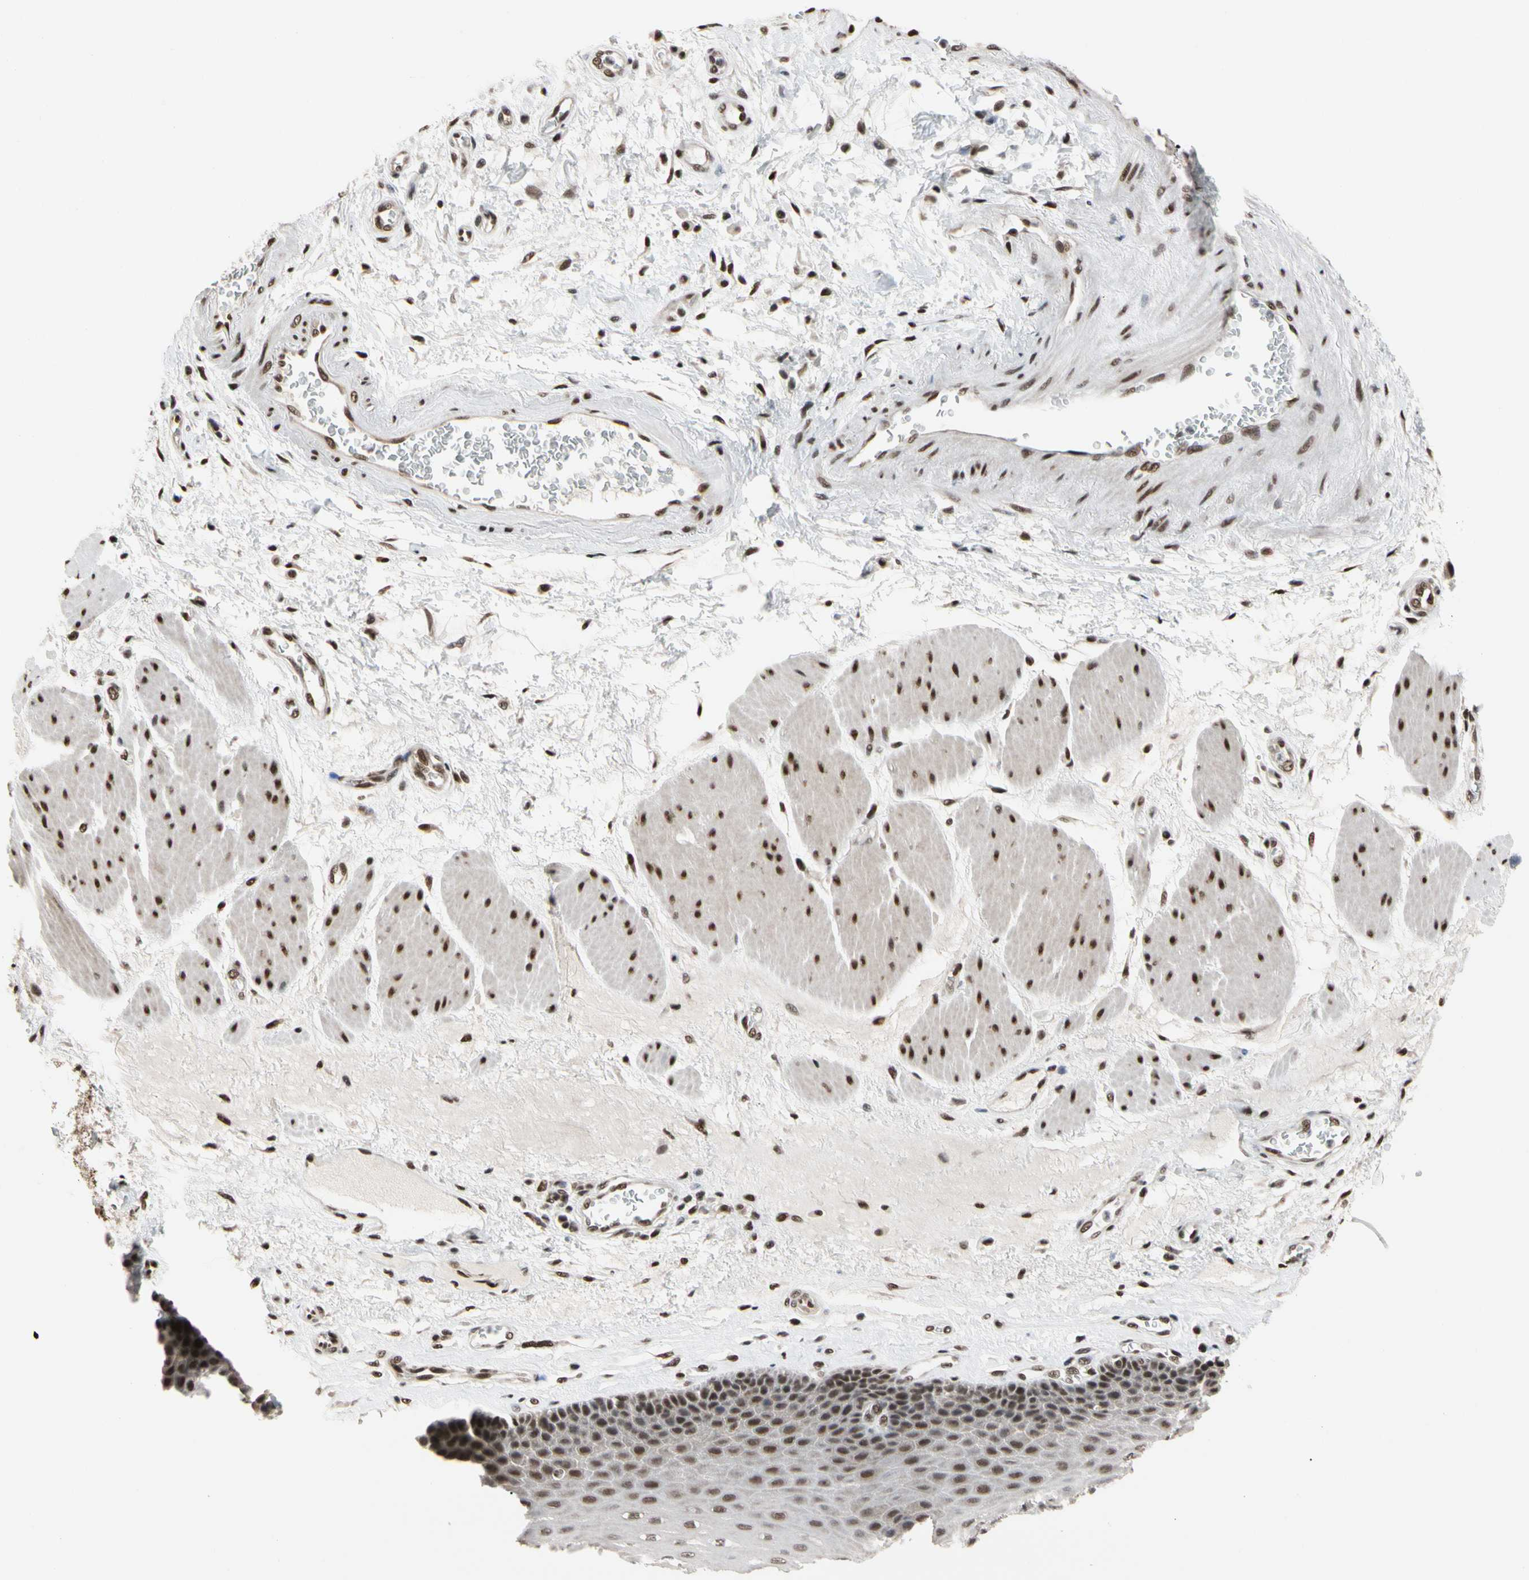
{"staining": {"intensity": "moderate", "quantity": ">75%", "location": "nuclear"}, "tissue": "esophagus", "cell_type": "Squamous epithelial cells", "image_type": "normal", "snomed": [{"axis": "morphology", "description": "Normal tissue, NOS"}, {"axis": "topography", "description": "Esophagus"}], "caption": "Brown immunohistochemical staining in benign esophagus displays moderate nuclear positivity in about >75% of squamous epithelial cells. (Brightfield microscopy of DAB IHC at high magnification).", "gene": "FAM98B", "patient": {"sex": "female", "age": 72}}